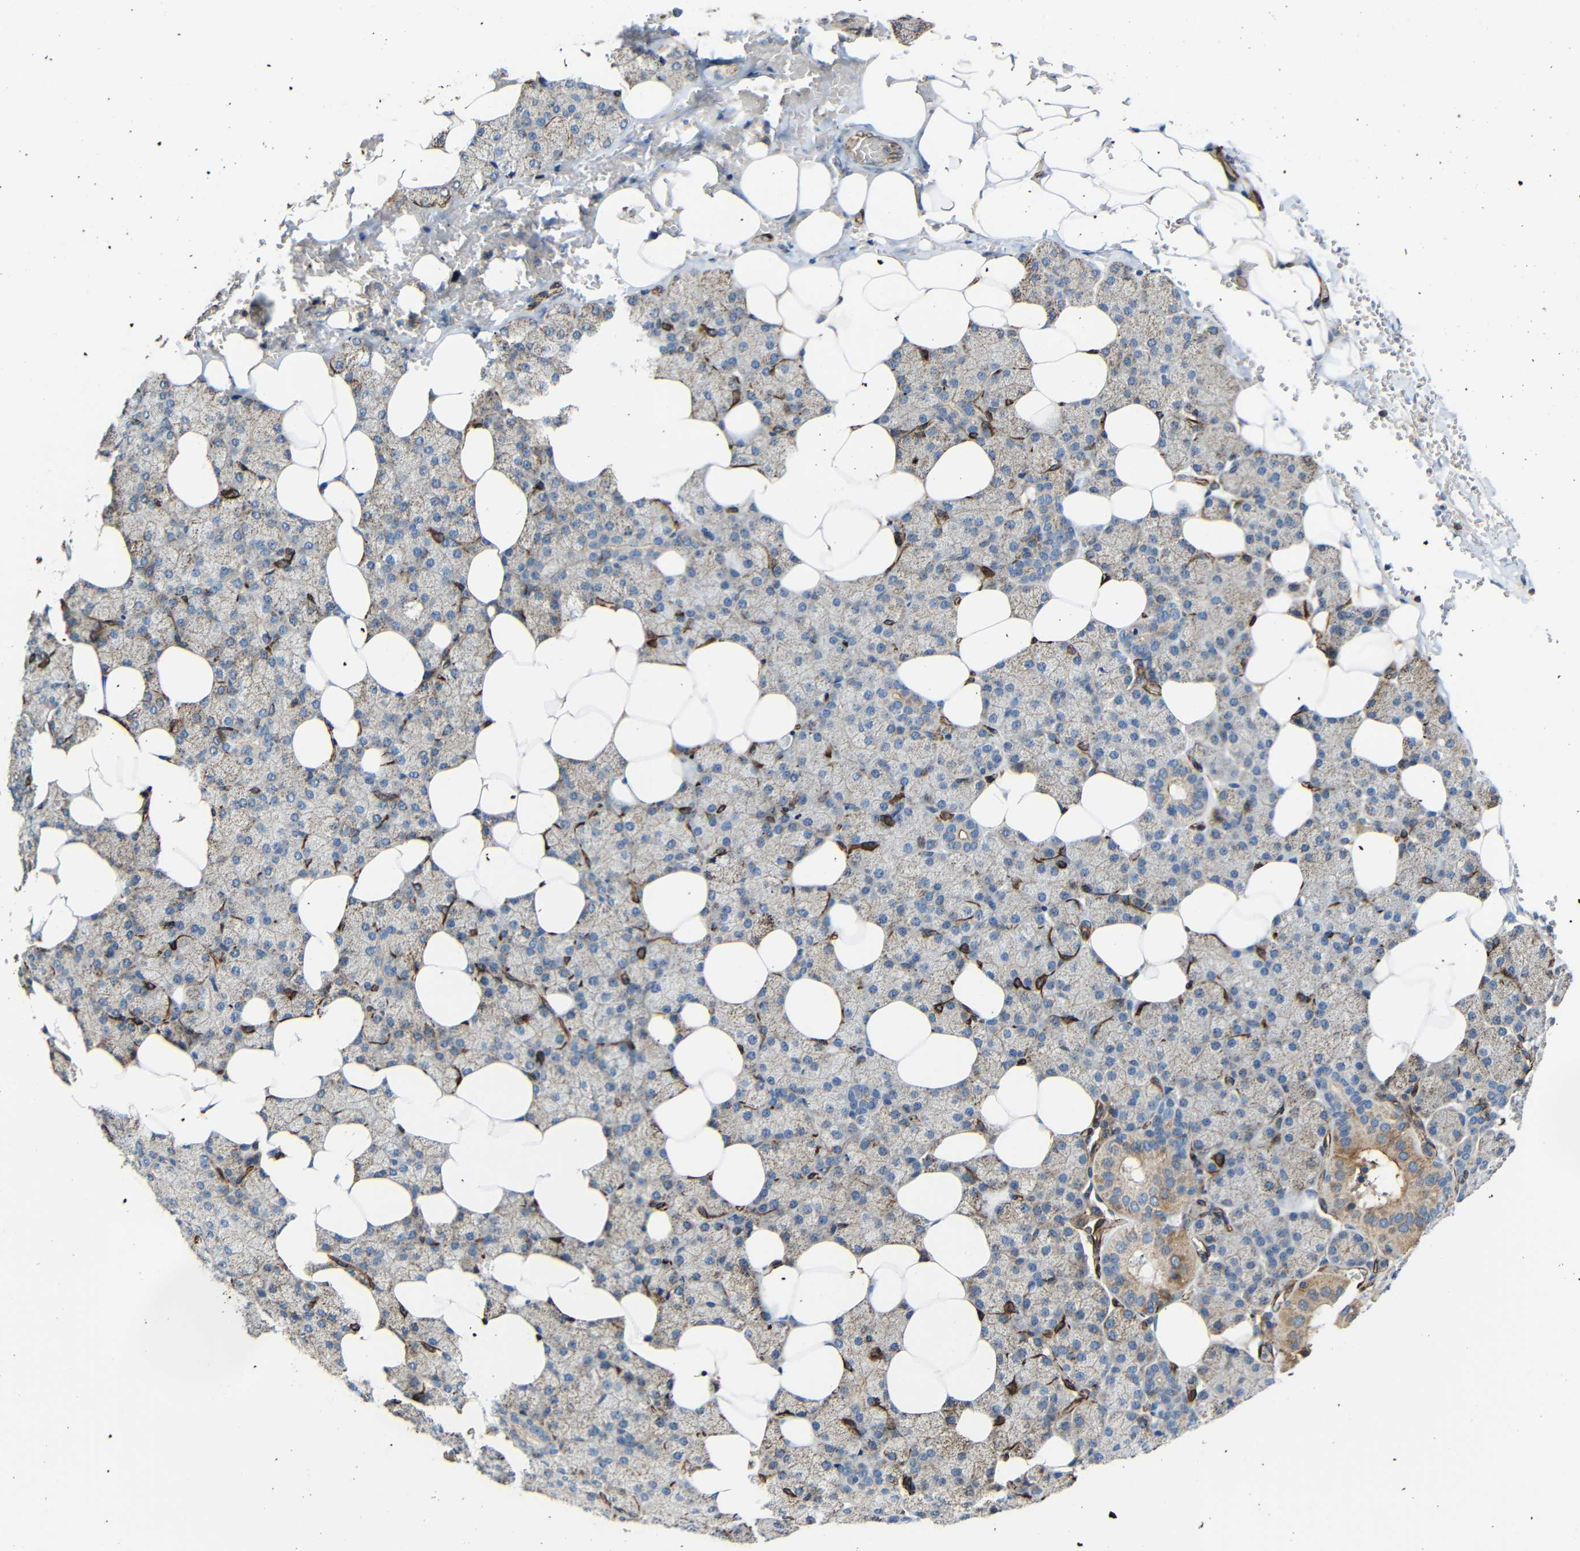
{"staining": {"intensity": "moderate", "quantity": "25%-75%", "location": "cytoplasmic/membranous"}, "tissue": "salivary gland", "cell_type": "Glandular cells", "image_type": "normal", "snomed": [{"axis": "morphology", "description": "Normal tissue, NOS"}, {"axis": "topography", "description": "Lymph node"}, {"axis": "topography", "description": "Salivary gland"}], "caption": "Immunohistochemical staining of benign salivary gland exhibits moderate cytoplasmic/membranous protein expression in approximately 25%-75% of glandular cells. (DAB (3,3'-diaminobenzidine) = brown stain, brightfield microscopy at high magnification).", "gene": "IGSF10", "patient": {"sex": "male", "age": 8}}